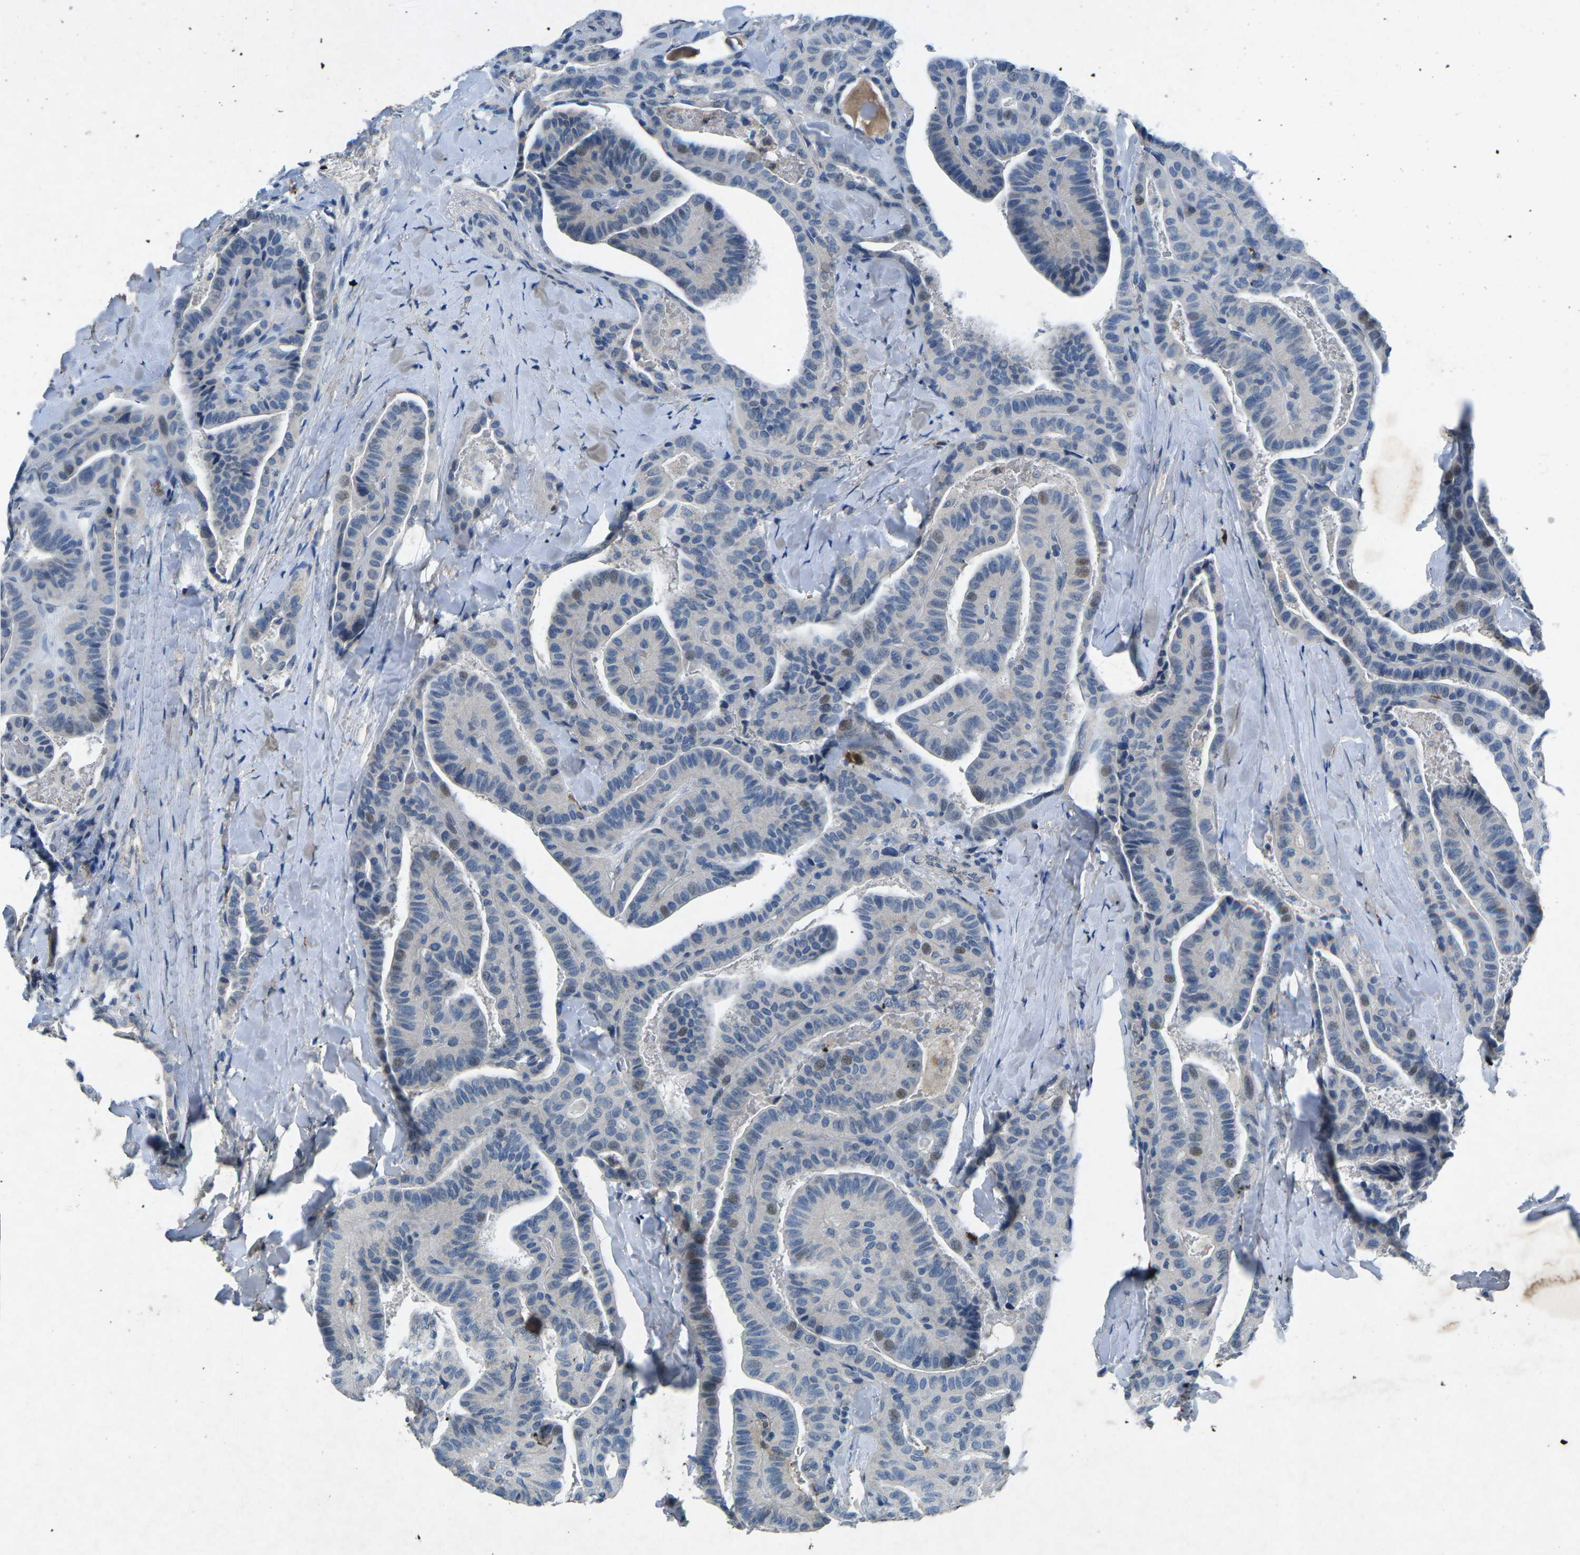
{"staining": {"intensity": "negative", "quantity": "none", "location": "none"}, "tissue": "thyroid cancer", "cell_type": "Tumor cells", "image_type": "cancer", "snomed": [{"axis": "morphology", "description": "Papillary adenocarcinoma, NOS"}, {"axis": "topography", "description": "Thyroid gland"}], "caption": "High power microscopy image of an immunohistochemistry (IHC) micrograph of papillary adenocarcinoma (thyroid), revealing no significant positivity in tumor cells. Brightfield microscopy of IHC stained with DAB (3,3'-diaminobenzidine) (brown) and hematoxylin (blue), captured at high magnification.", "gene": "PLG", "patient": {"sex": "male", "age": 77}}